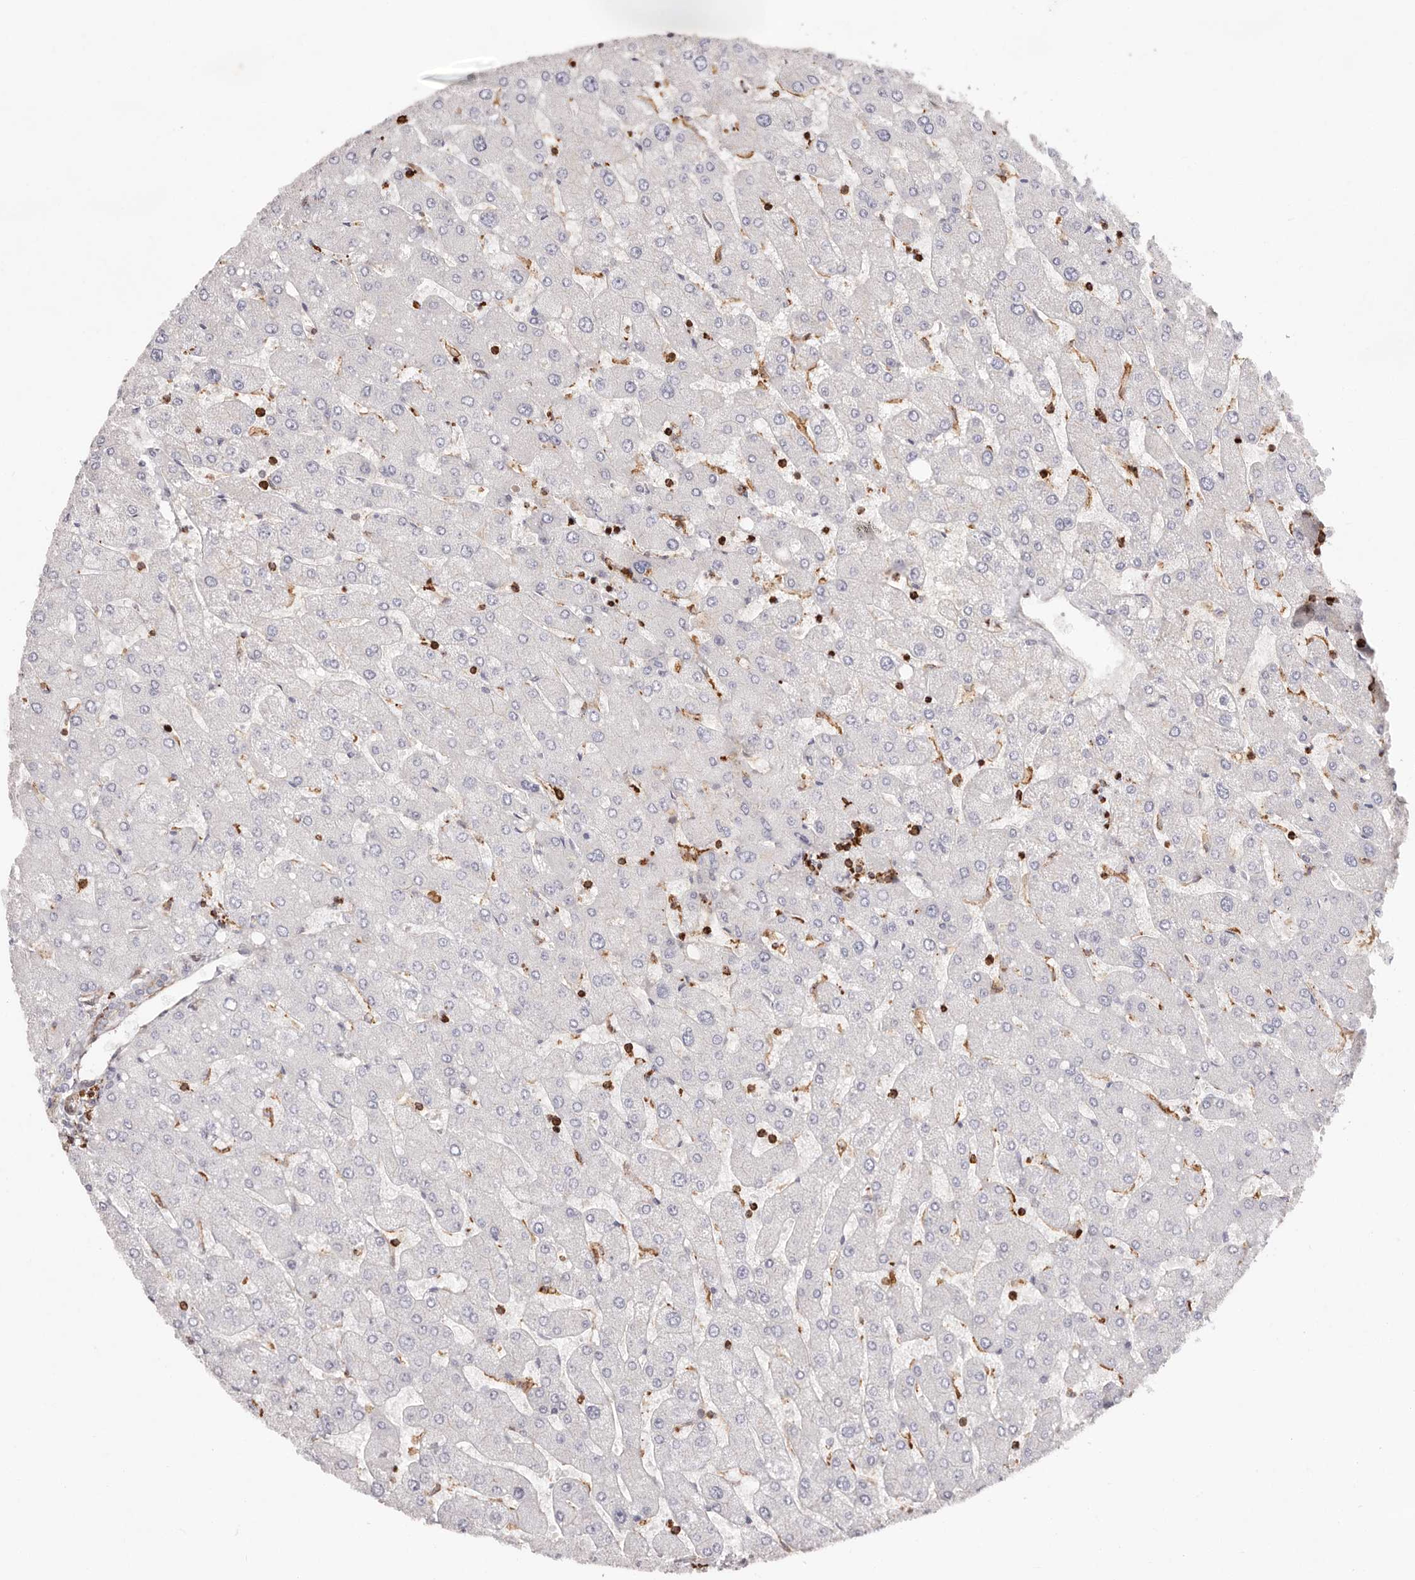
{"staining": {"intensity": "weak", "quantity": "<25%", "location": "cytoplasmic/membranous"}, "tissue": "liver", "cell_type": "Cholangiocytes", "image_type": "normal", "snomed": [{"axis": "morphology", "description": "Normal tissue, NOS"}, {"axis": "topography", "description": "Liver"}], "caption": "This is an IHC histopathology image of normal human liver. There is no staining in cholangiocytes.", "gene": "PTPN22", "patient": {"sex": "male", "age": 55}}